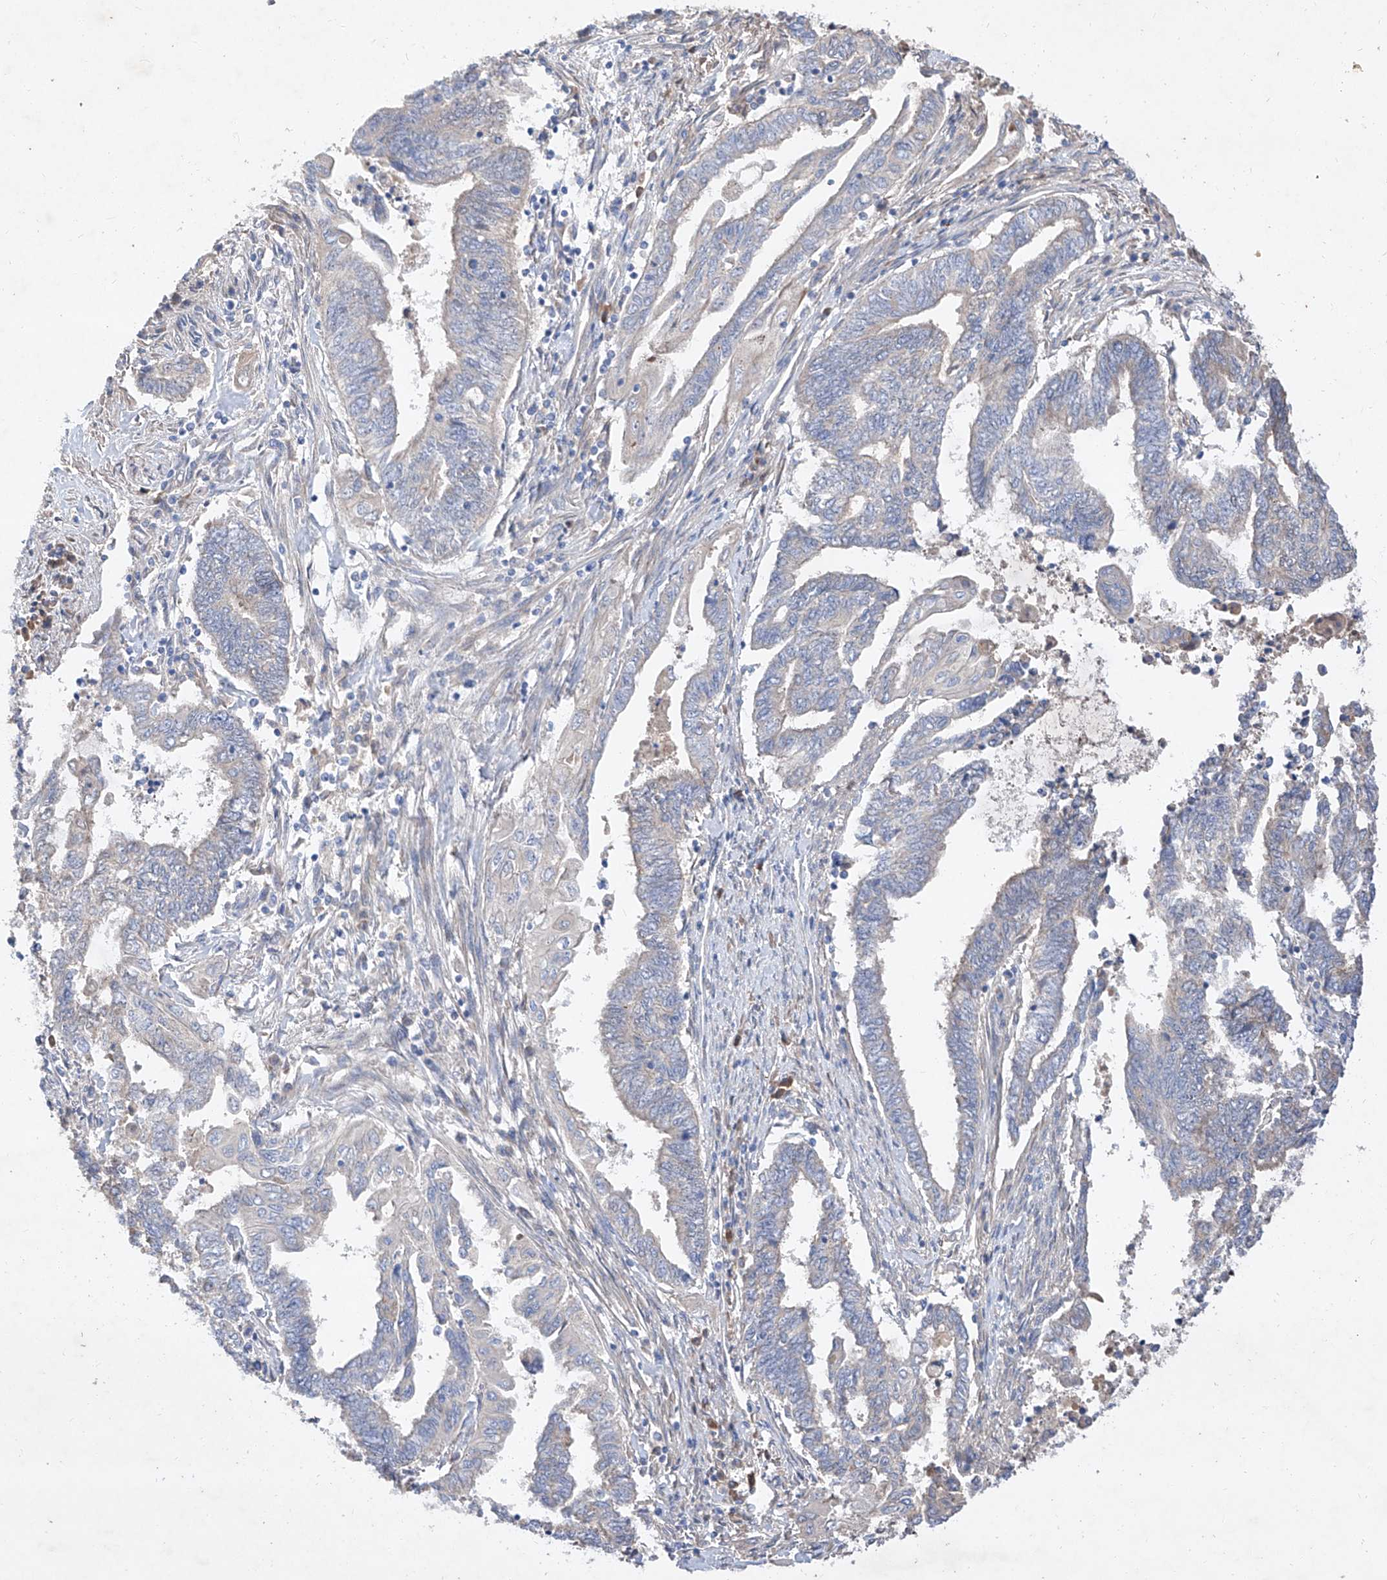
{"staining": {"intensity": "negative", "quantity": "none", "location": "none"}, "tissue": "endometrial cancer", "cell_type": "Tumor cells", "image_type": "cancer", "snomed": [{"axis": "morphology", "description": "Adenocarcinoma, NOS"}, {"axis": "topography", "description": "Uterus"}, {"axis": "topography", "description": "Endometrium"}], "caption": "Immunohistochemical staining of human endometrial cancer (adenocarcinoma) exhibits no significant staining in tumor cells.", "gene": "DIRAS3", "patient": {"sex": "female", "age": 70}}